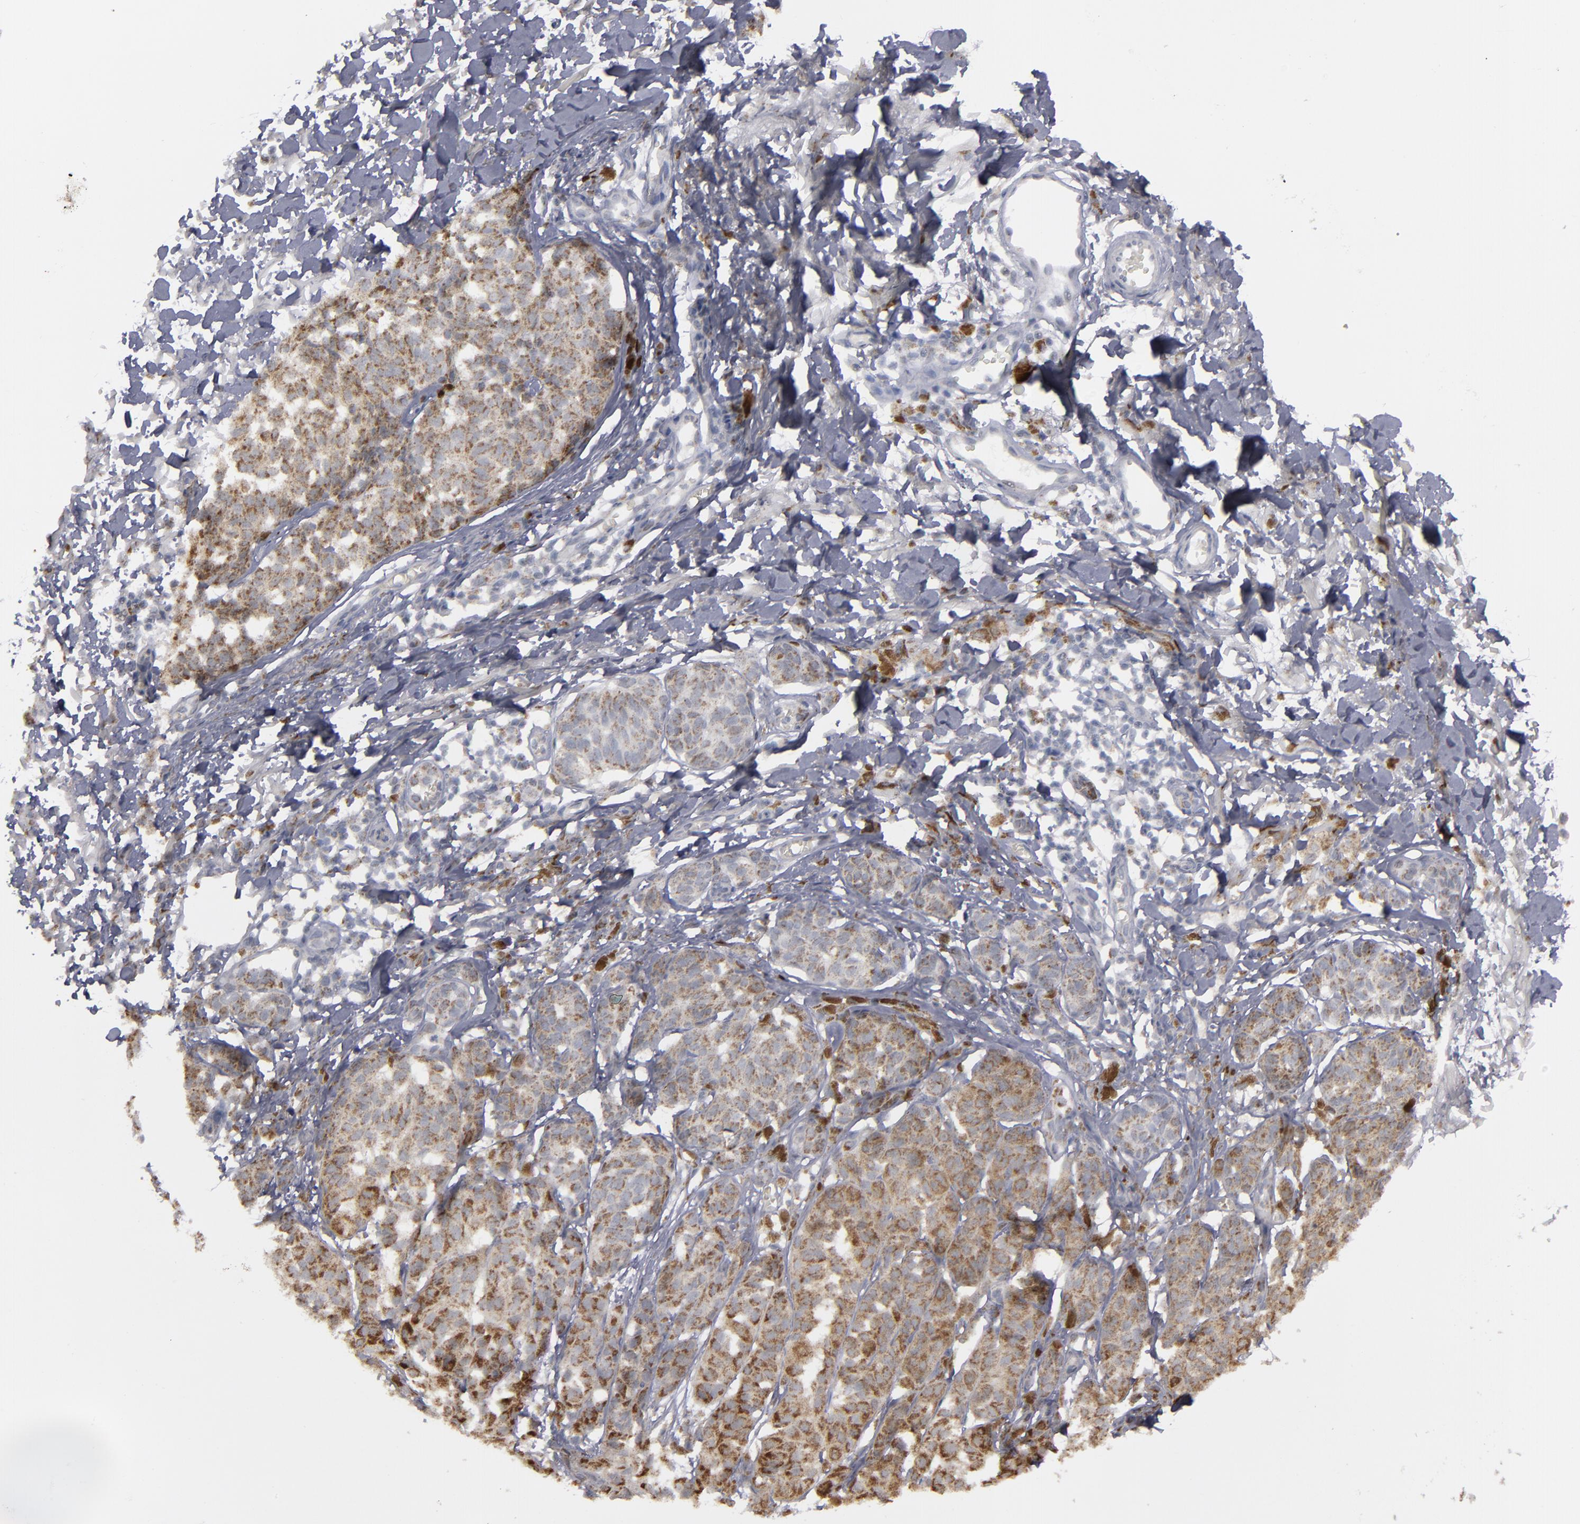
{"staining": {"intensity": "strong", "quantity": ">75%", "location": "cytoplasmic/membranous"}, "tissue": "melanoma", "cell_type": "Tumor cells", "image_type": "cancer", "snomed": [{"axis": "morphology", "description": "Malignant melanoma, NOS"}, {"axis": "topography", "description": "Skin"}], "caption": "This is a photomicrograph of IHC staining of malignant melanoma, which shows strong staining in the cytoplasmic/membranous of tumor cells.", "gene": "MYOM2", "patient": {"sex": "male", "age": 76}}